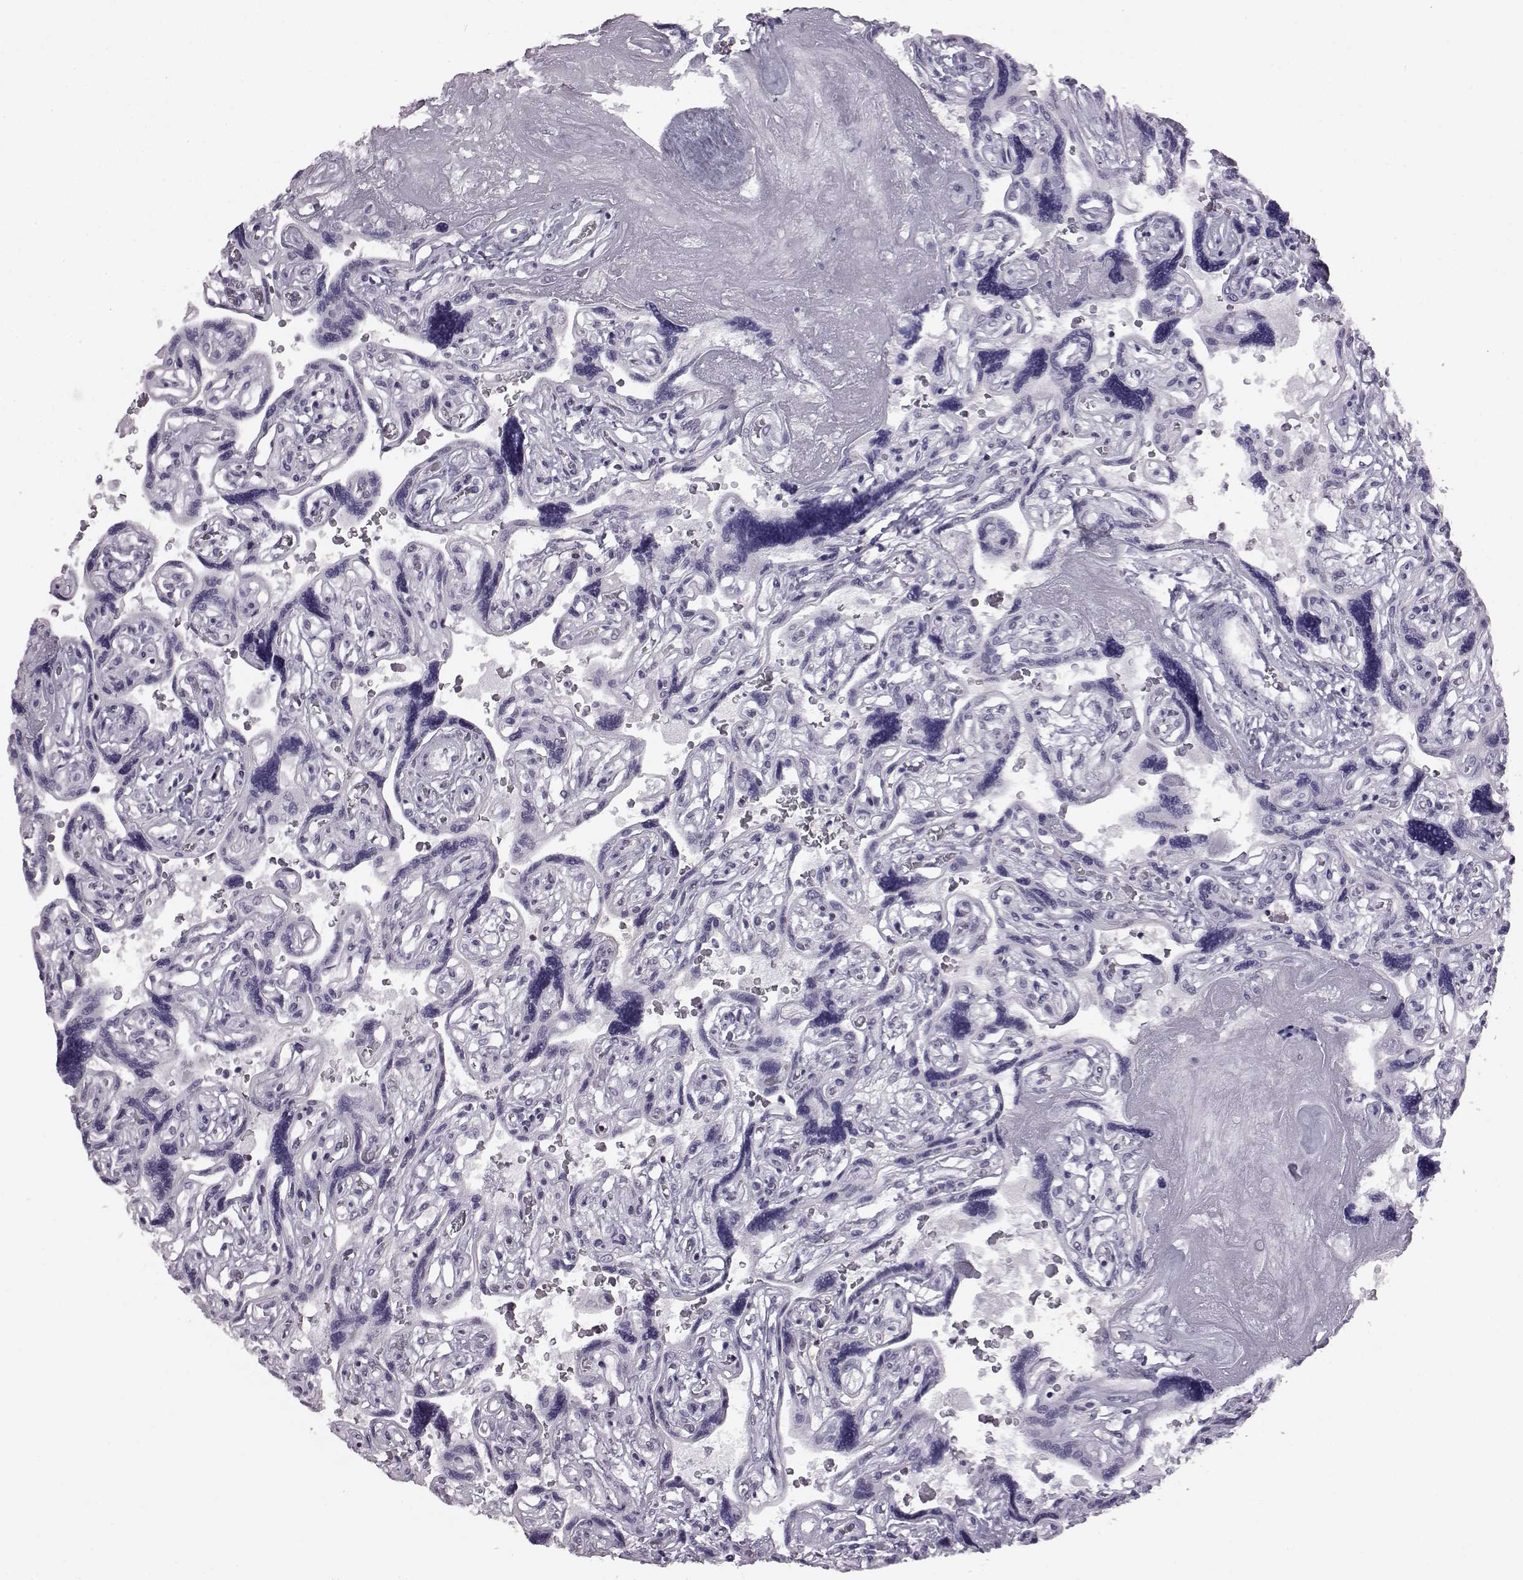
{"staining": {"intensity": "negative", "quantity": "none", "location": "none"}, "tissue": "placenta", "cell_type": "Decidual cells", "image_type": "normal", "snomed": [{"axis": "morphology", "description": "Normal tissue, NOS"}, {"axis": "topography", "description": "Placenta"}], "caption": "The histopathology image exhibits no significant expression in decidual cells of placenta. (Brightfield microscopy of DAB immunohistochemistry (IHC) at high magnification).", "gene": "ADGRG2", "patient": {"sex": "female", "age": 32}}